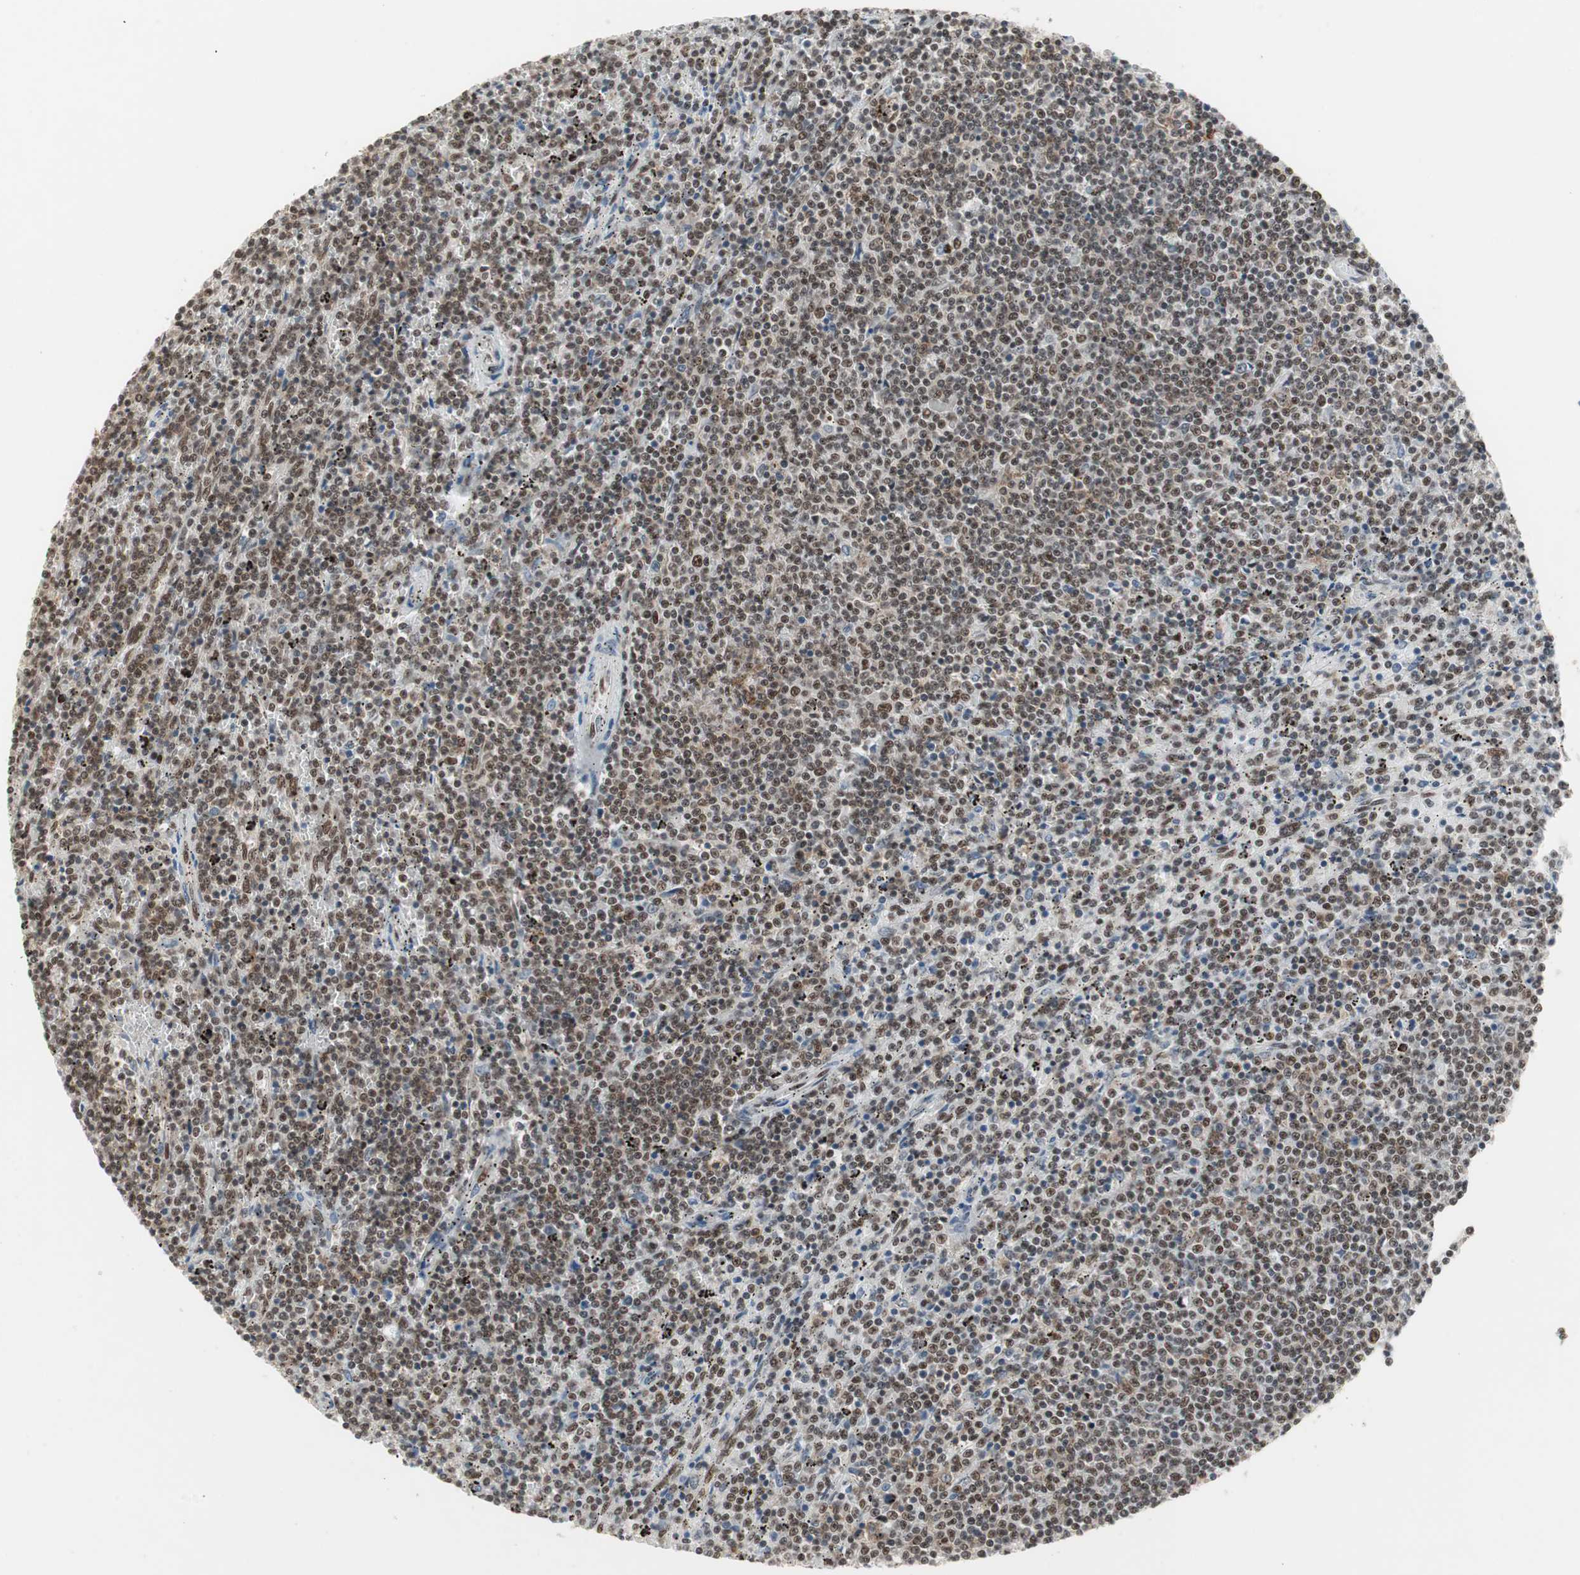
{"staining": {"intensity": "moderate", "quantity": ">75%", "location": "nuclear"}, "tissue": "lymphoma", "cell_type": "Tumor cells", "image_type": "cancer", "snomed": [{"axis": "morphology", "description": "Malignant lymphoma, non-Hodgkin's type, Low grade"}, {"axis": "topography", "description": "Spleen"}], "caption": "Low-grade malignant lymphoma, non-Hodgkin's type tissue demonstrates moderate nuclear positivity in approximately >75% of tumor cells", "gene": "RTF1", "patient": {"sex": "female", "age": 50}}